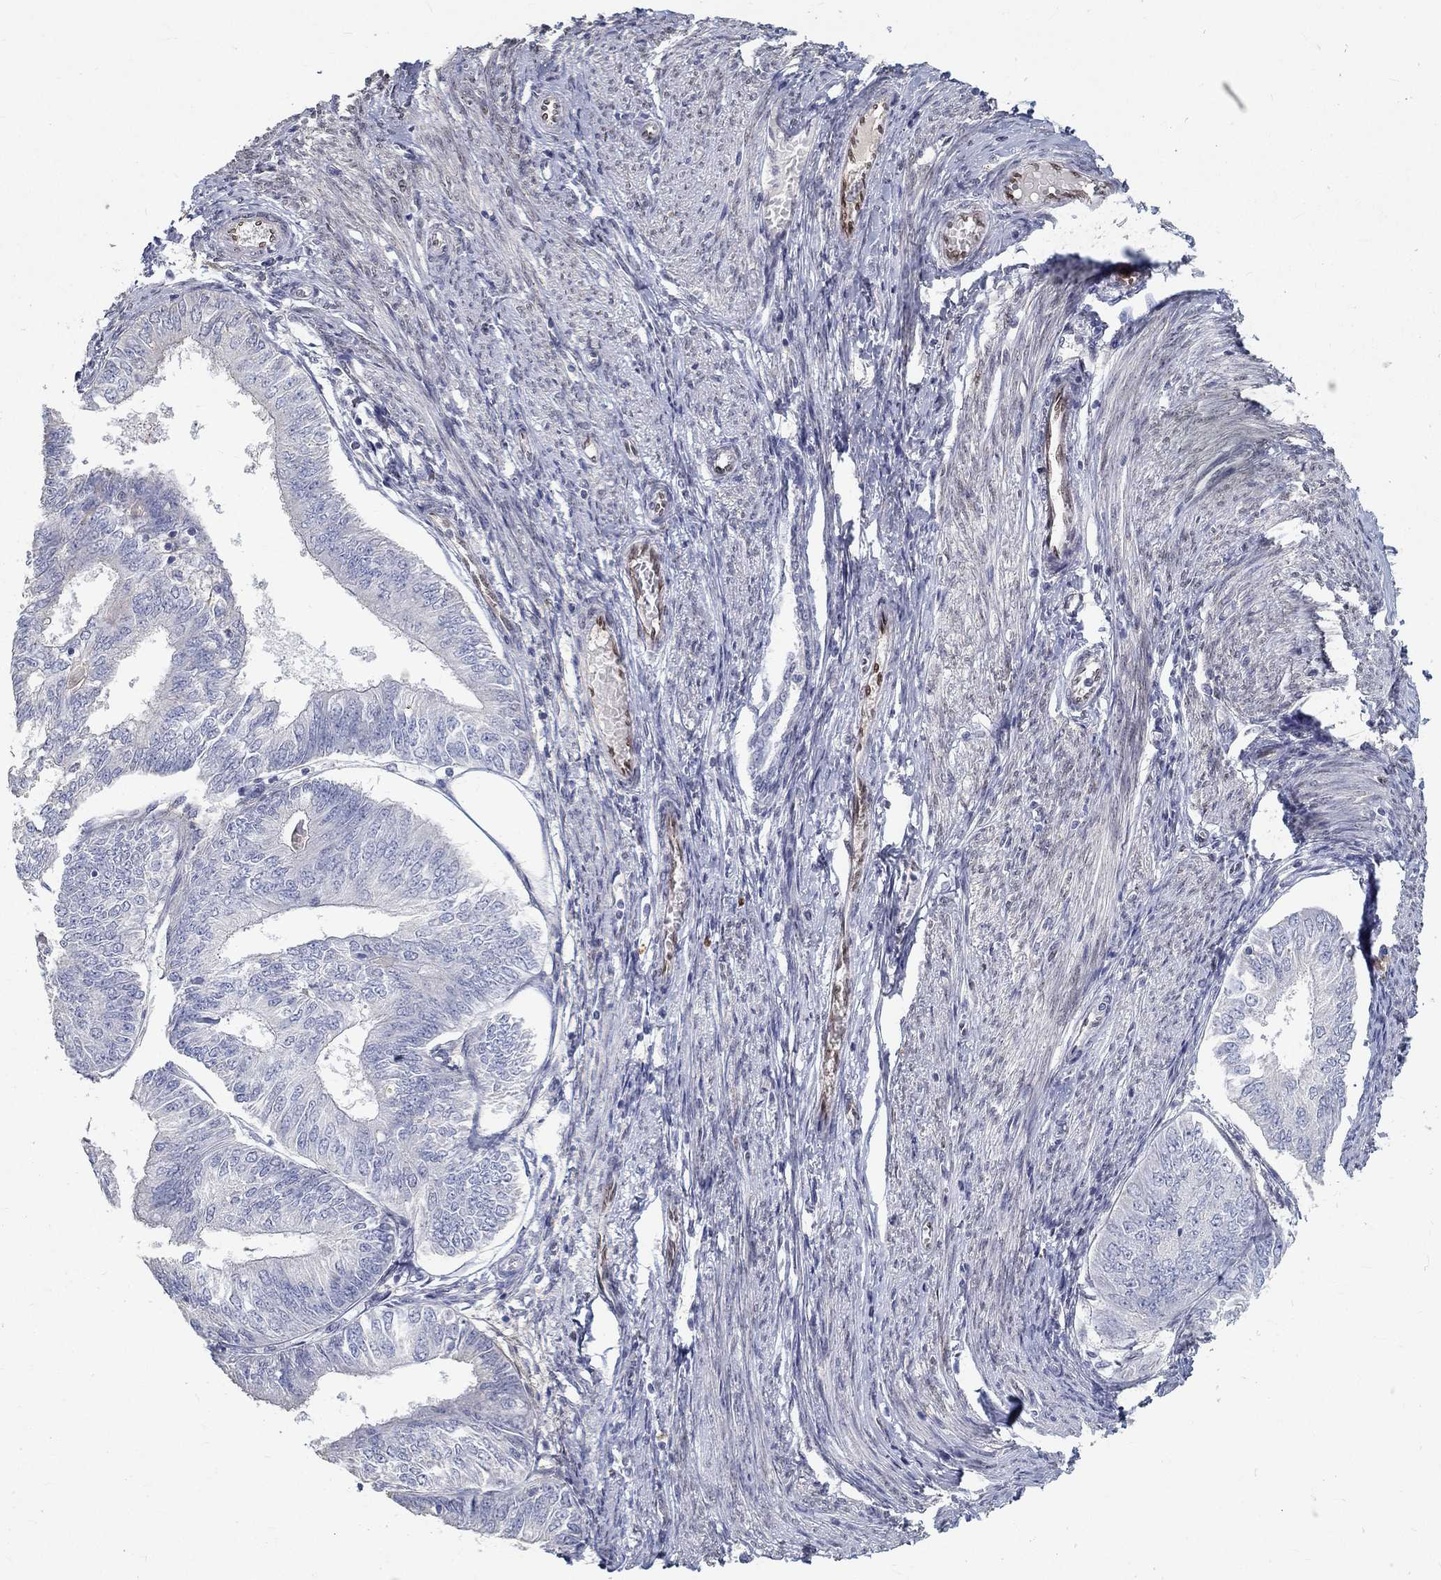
{"staining": {"intensity": "negative", "quantity": "none", "location": "none"}, "tissue": "endometrial cancer", "cell_type": "Tumor cells", "image_type": "cancer", "snomed": [{"axis": "morphology", "description": "Adenocarcinoma, NOS"}, {"axis": "topography", "description": "Endometrium"}], "caption": "Human endometrial cancer stained for a protein using IHC shows no positivity in tumor cells.", "gene": "FGF2", "patient": {"sex": "female", "age": 58}}